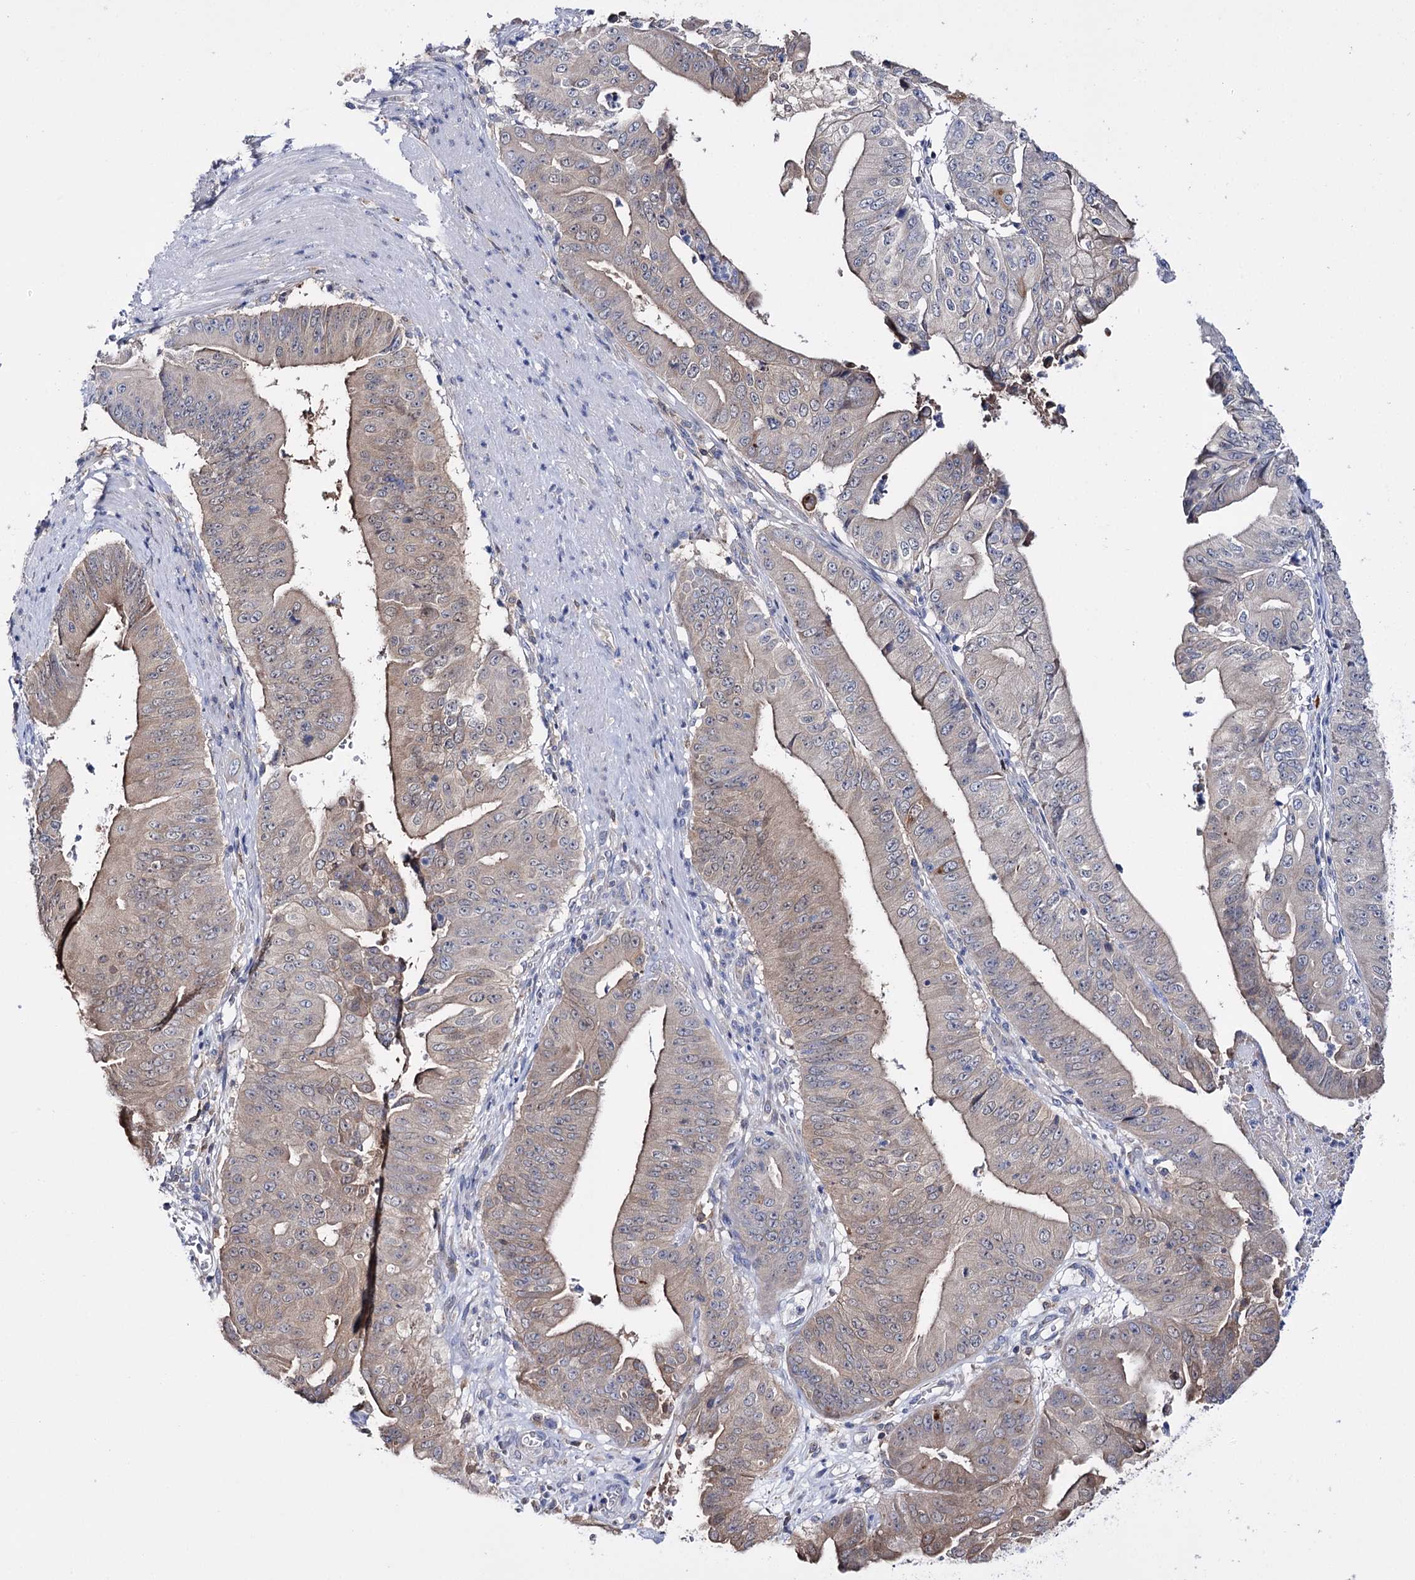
{"staining": {"intensity": "moderate", "quantity": "25%-75%", "location": "cytoplasmic/membranous"}, "tissue": "pancreatic cancer", "cell_type": "Tumor cells", "image_type": "cancer", "snomed": [{"axis": "morphology", "description": "Adenocarcinoma, NOS"}, {"axis": "topography", "description": "Pancreas"}], "caption": "The immunohistochemical stain labels moderate cytoplasmic/membranous positivity in tumor cells of pancreatic cancer (adenocarcinoma) tissue.", "gene": "PTER", "patient": {"sex": "female", "age": 77}}